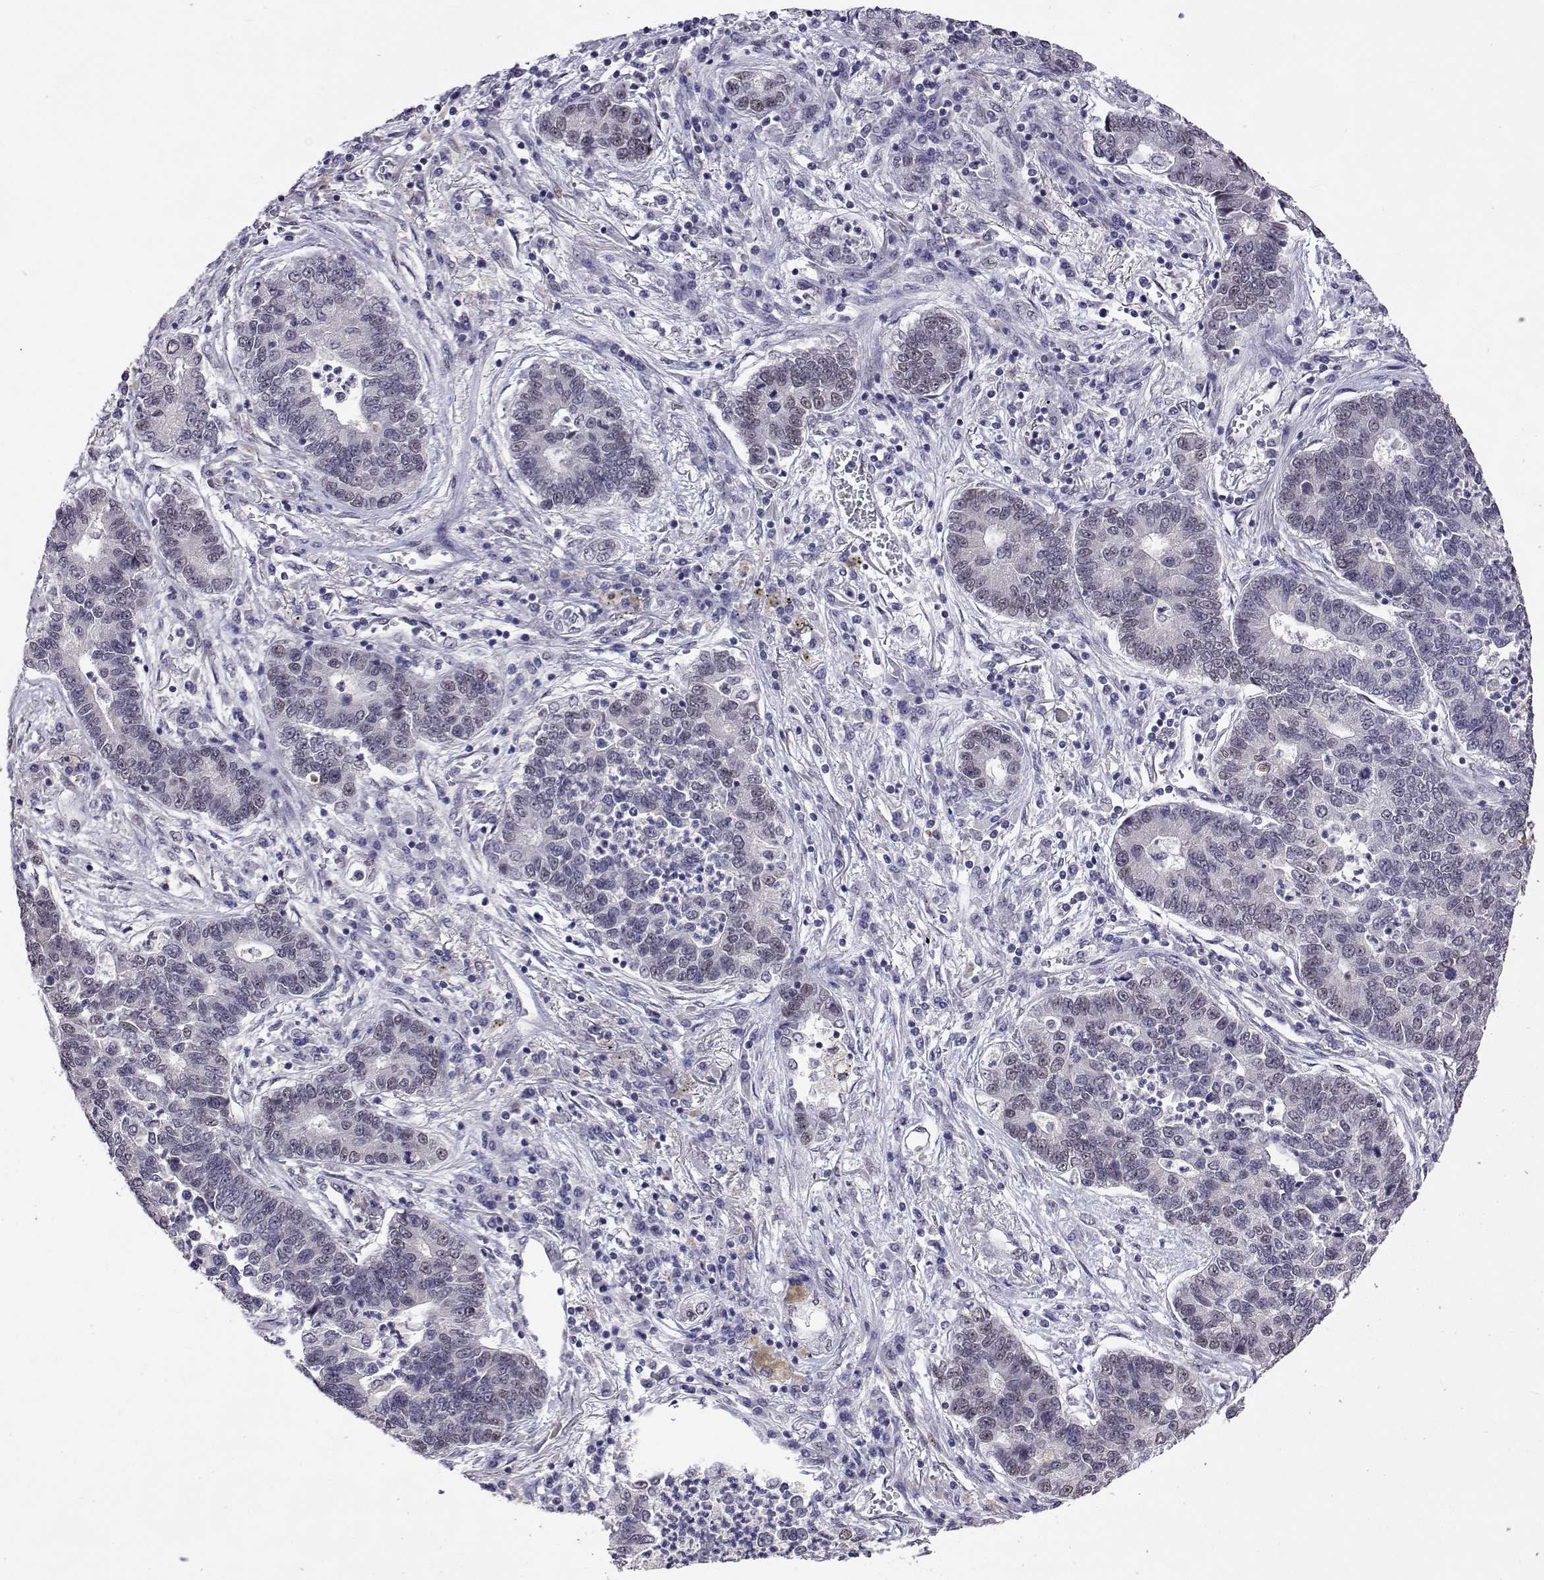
{"staining": {"intensity": "negative", "quantity": "none", "location": "none"}, "tissue": "lung cancer", "cell_type": "Tumor cells", "image_type": "cancer", "snomed": [{"axis": "morphology", "description": "Adenocarcinoma, NOS"}, {"axis": "topography", "description": "Lung"}], "caption": "Tumor cells show no significant expression in lung cancer (adenocarcinoma).", "gene": "HNRNPA0", "patient": {"sex": "female", "age": 57}}